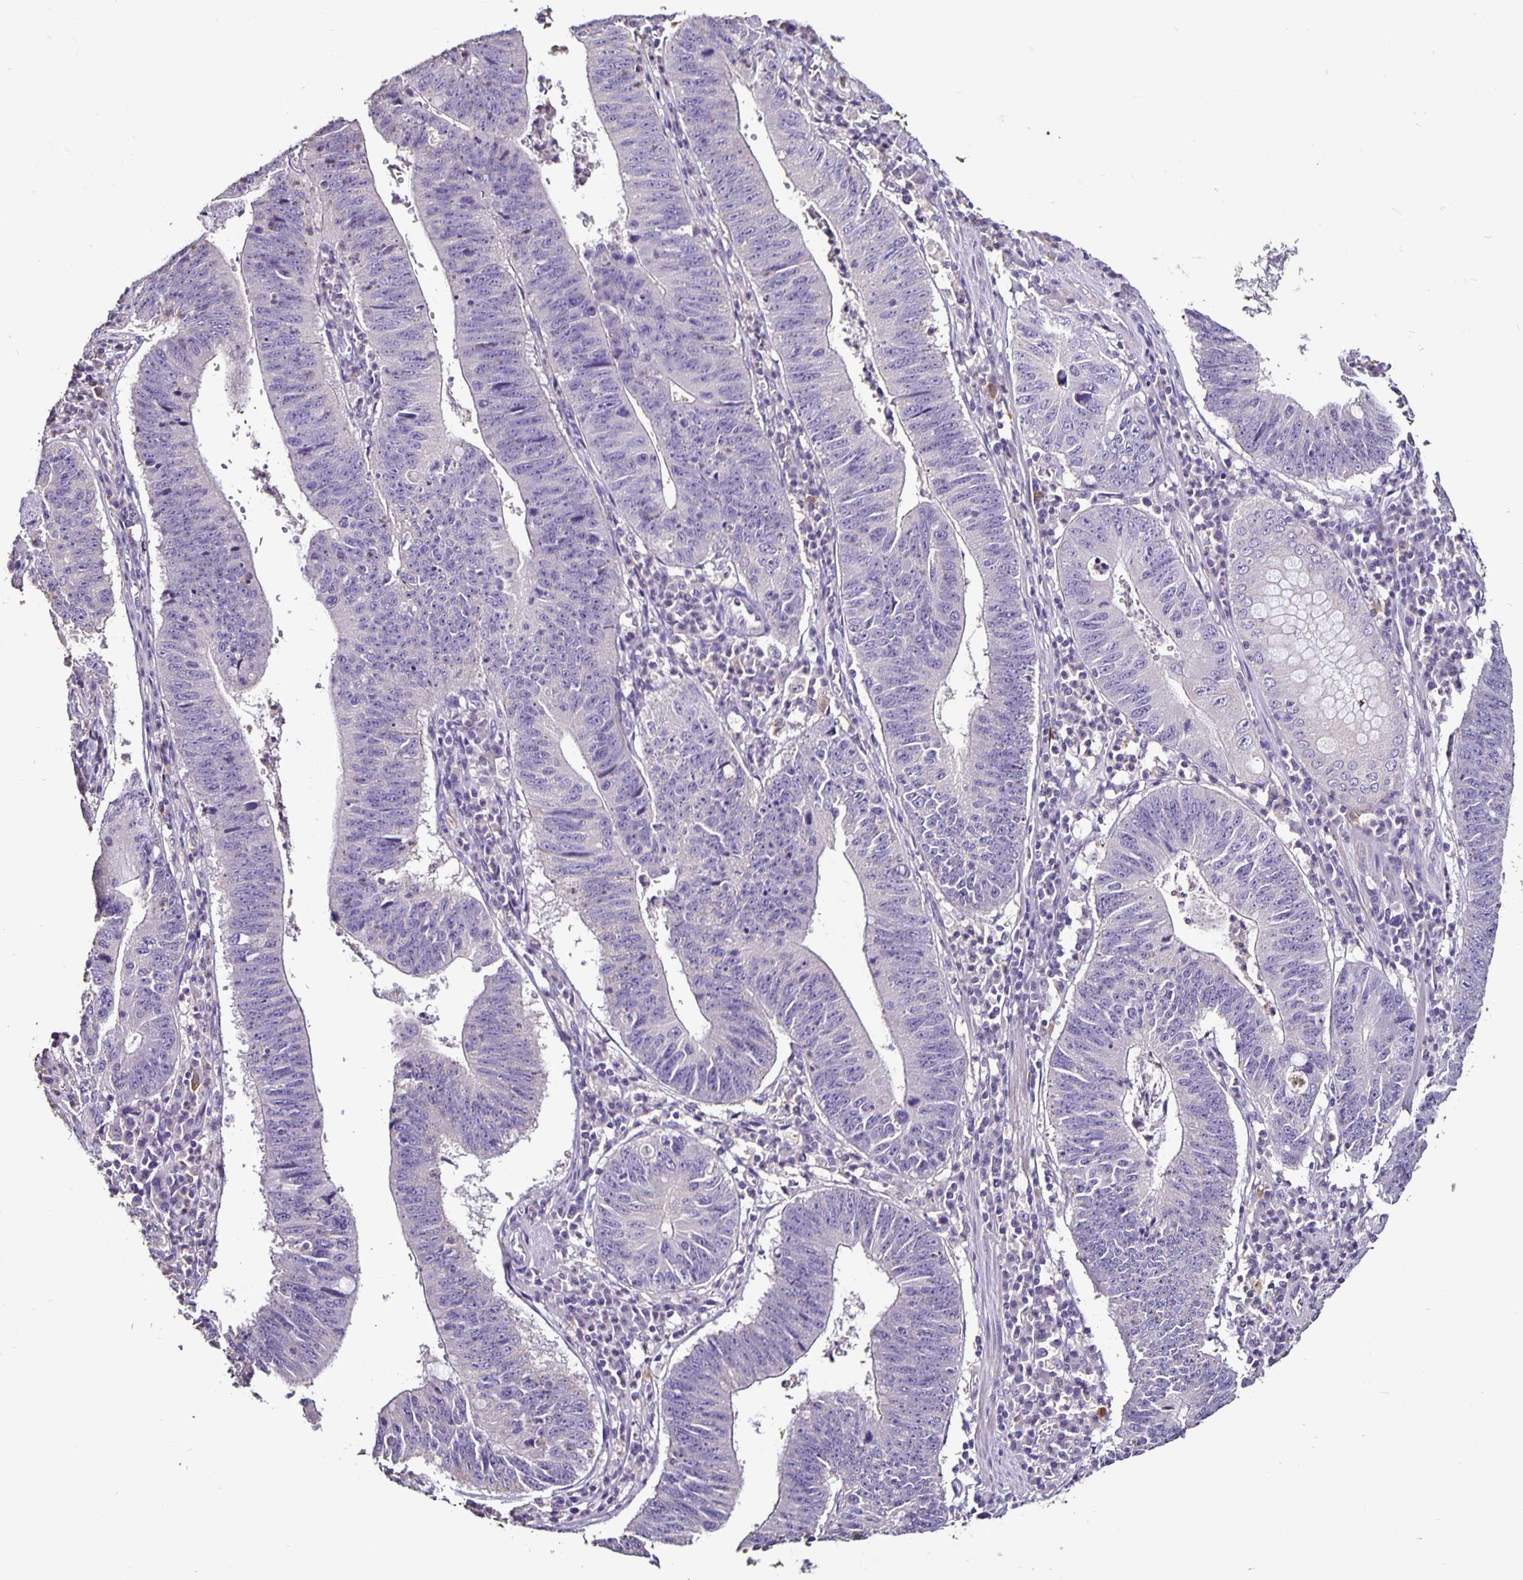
{"staining": {"intensity": "negative", "quantity": "none", "location": "none"}, "tissue": "stomach cancer", "cell_type": "Tumor cells", "image_type": "cancer", "snomed": [{"axis": "morphology", "description": "Adenocarcinoma, NOS"}, {"axis": "topography", "description": "Stomach"}], "caption": "Immunohistochemistry of adenocarcinoma (stomach) reveals no staining in tumor cells.", "gene": "FCER1A", "patient": {"sex": "male", "age": 59}}